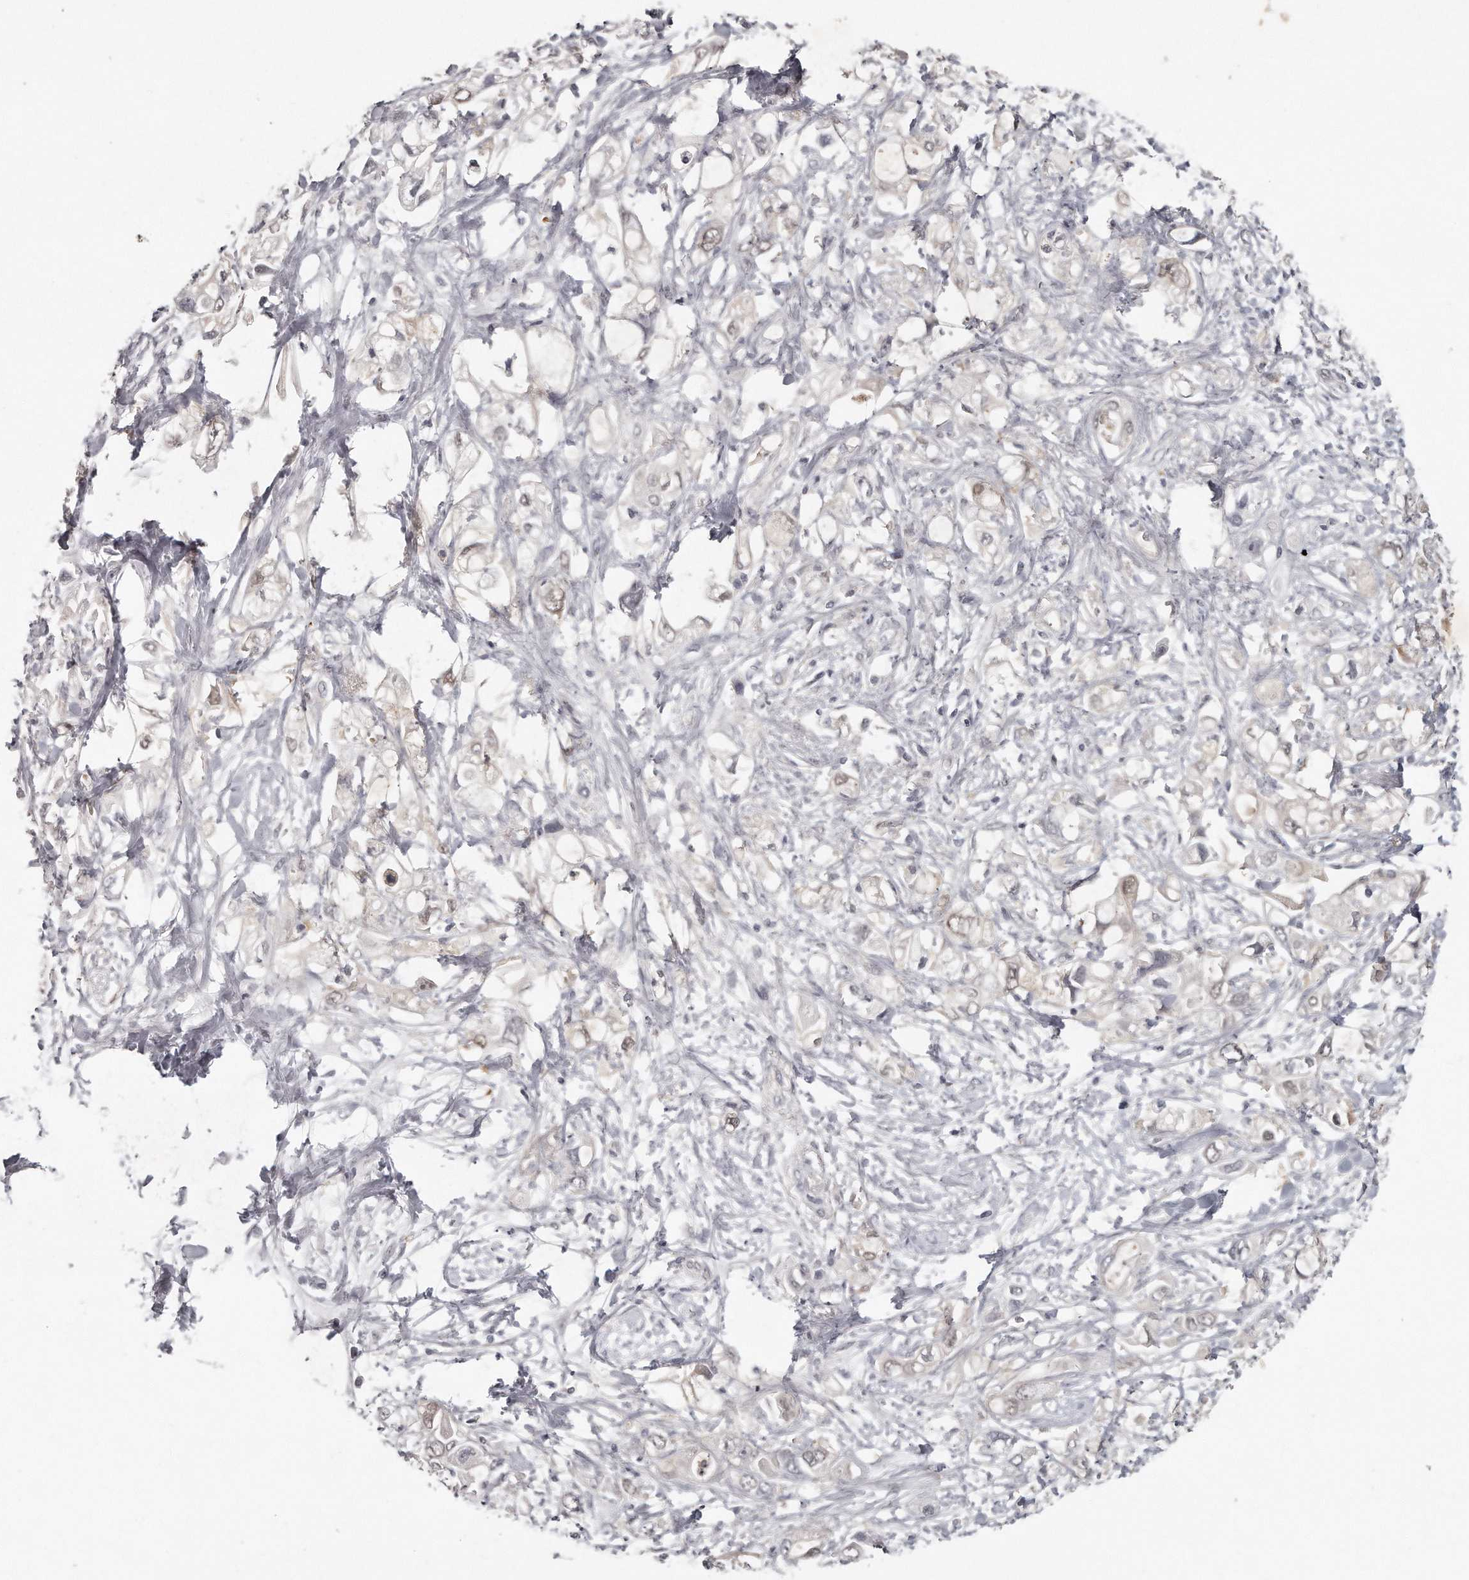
{"staining": {"intensity": "weak", "quantity": "<25%", "location": "nuclear"}, "tissue": "pancreatic cancer", "cell_type": "Tumor cells", "image_type": "cancer", "snomed": [{"axis": "morphology", "description": "Adenocarcinoma, NOS"}, {"axis": "topography", "description": "Pancreas"}], "caption": "This is an IHC histopathology image of human pancreatic adenocarcinoma. There is no positivity in tumor cells.", "gene": "GGCT", "patient": {"sex": "female", "age": 56}}